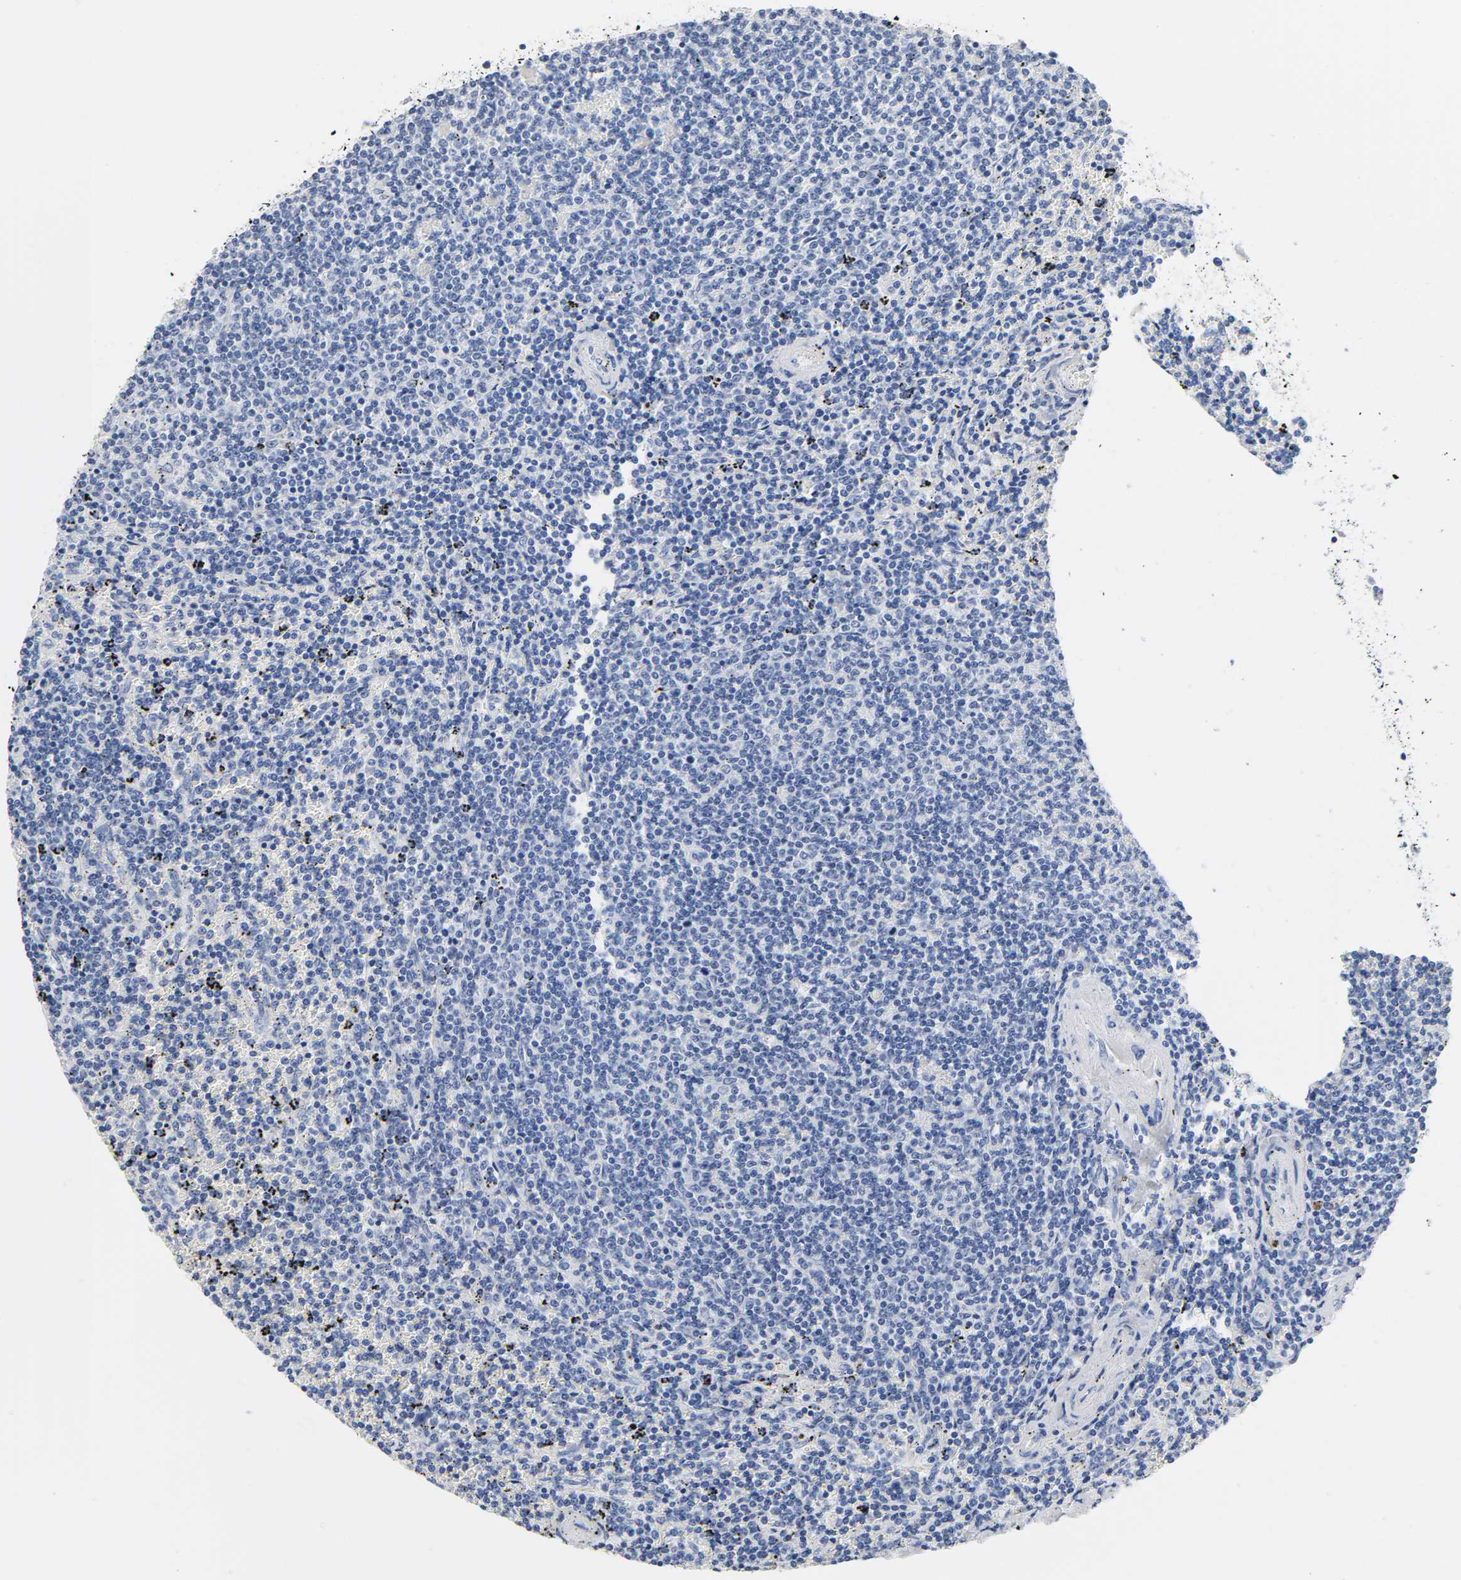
{"staining": {"intensity": "negative", "quantity": "none", "location": "none"}, "tissue": "lymphoma", "cell_type": "Tumor cells", "image_type": "cancer", "snomed": [{"axis": "morphology", "description": "Malignant lymphoma, non-Hodgkin's type, Low grade"}, {"axis": "topography", "description": "Spleen"}], "caption": "Human low-grade malignant lymphoma, non-Hodgkin's type stained for a protein using immunohistochemistry reveals no positivity in tumor cells.", "gene": "ACP3", "patient": {"sex": "female", "age": 50}}